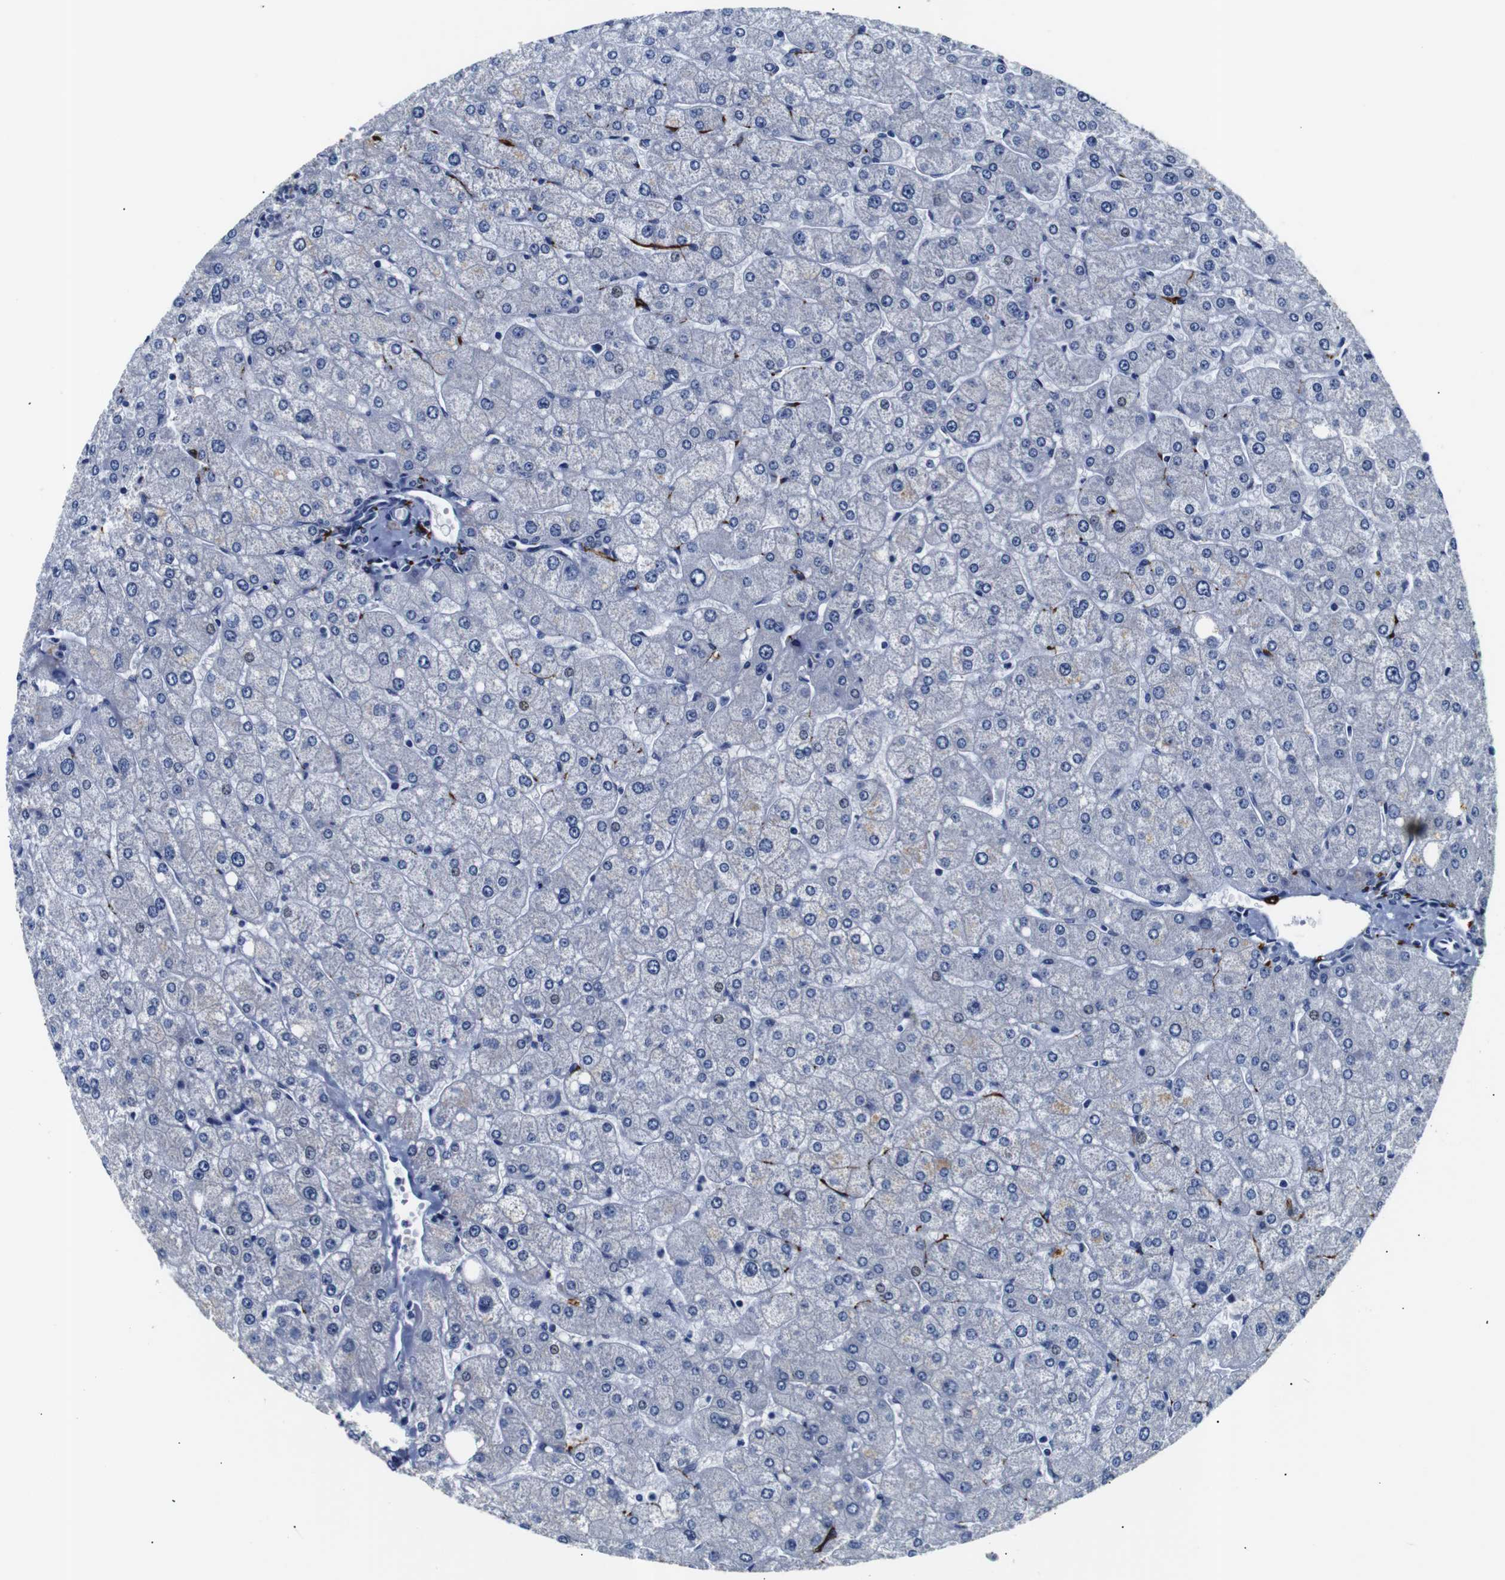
{"staining": {"intensity": "negative", "quantity": "none", "location": "none"}, "tissue": "liver", "cell_type": "Cholangiocytes", "image_type": "normal", "snomed": [{"axis": "morphology", "description": "Normal tissue, NOS"}, {"axis": "topography", "description": "Liver"}], "caption": "Cholangiocytes show no significant staining in unremarkable liver. (Immunohistochemistry (ihc), brightfield microscopy, high magnification).", "gene": "GAP43", "patient": {"sex": "male", "age": 55}}